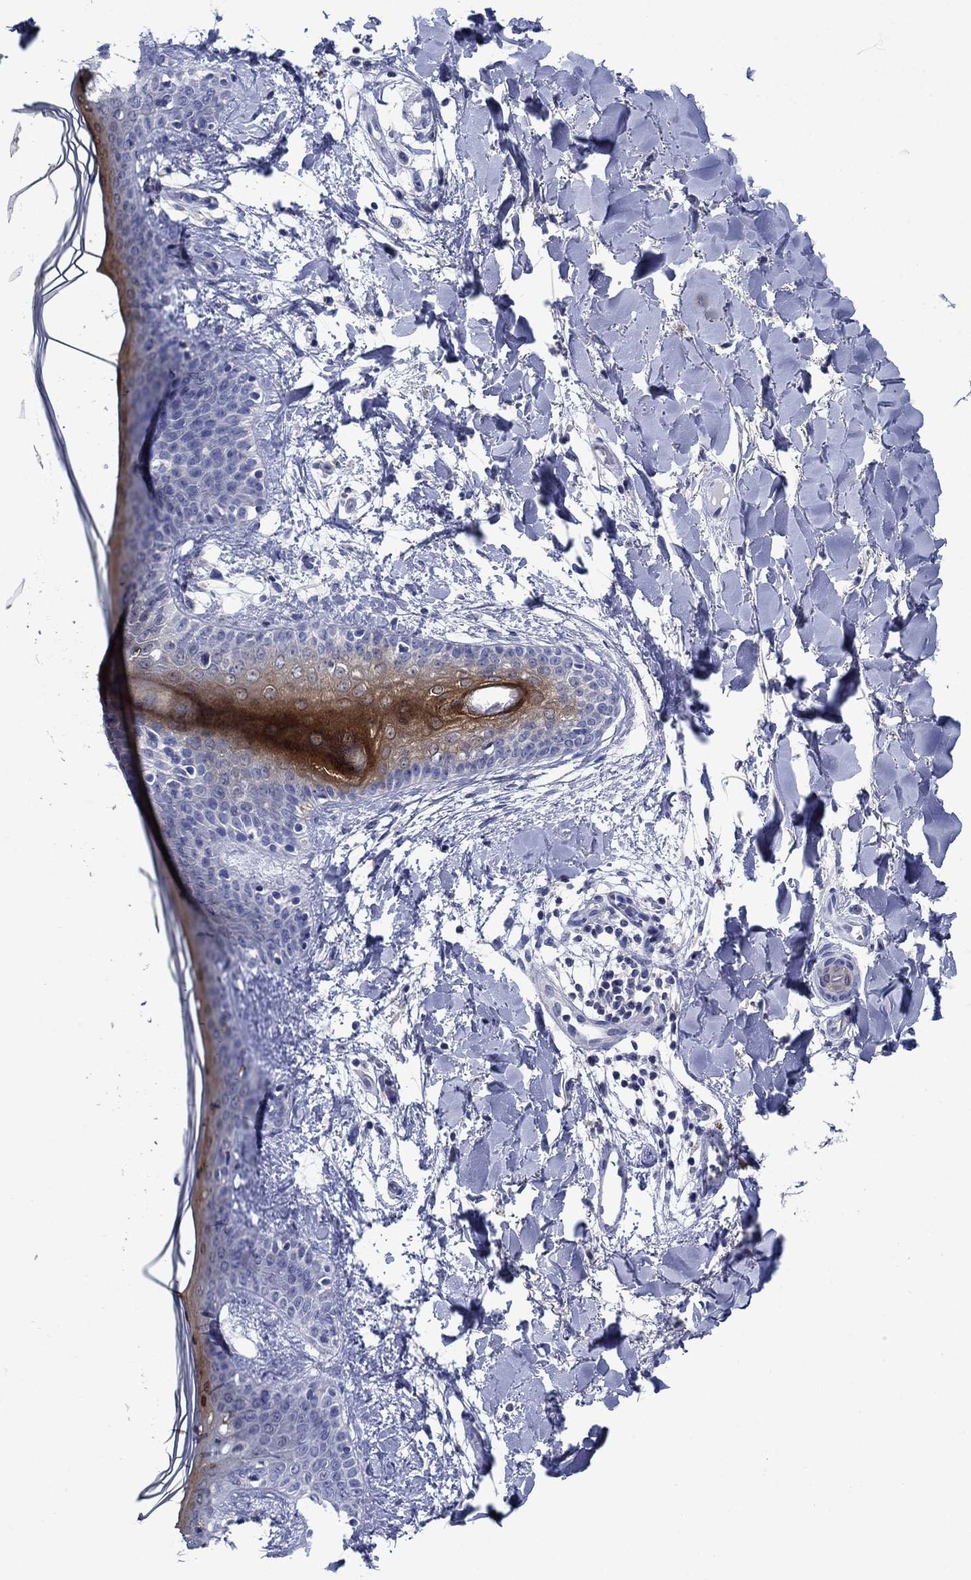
{"staining": {"intensity": "negative", "quantity": "none", "location": "none"}, "tissue": "skin", "cell_type": "Fibroblasts", "image_type": "normal", "snomed": [{"axis": "morphology", "description": "Normal tissue, NOS"}, {"axis": "topography", "description": "Skin"}], "caption": "Immunohistochemistry (IHC) photomicrograph of unremarkable skin: skin stained with DAB shows no significant protein positivity in fibroblasts. (DAB immunohistochemistry with hematoxylin counter stain).", "gene": "SULT2B1", "patient": {"sex": "female", "age": 34}}